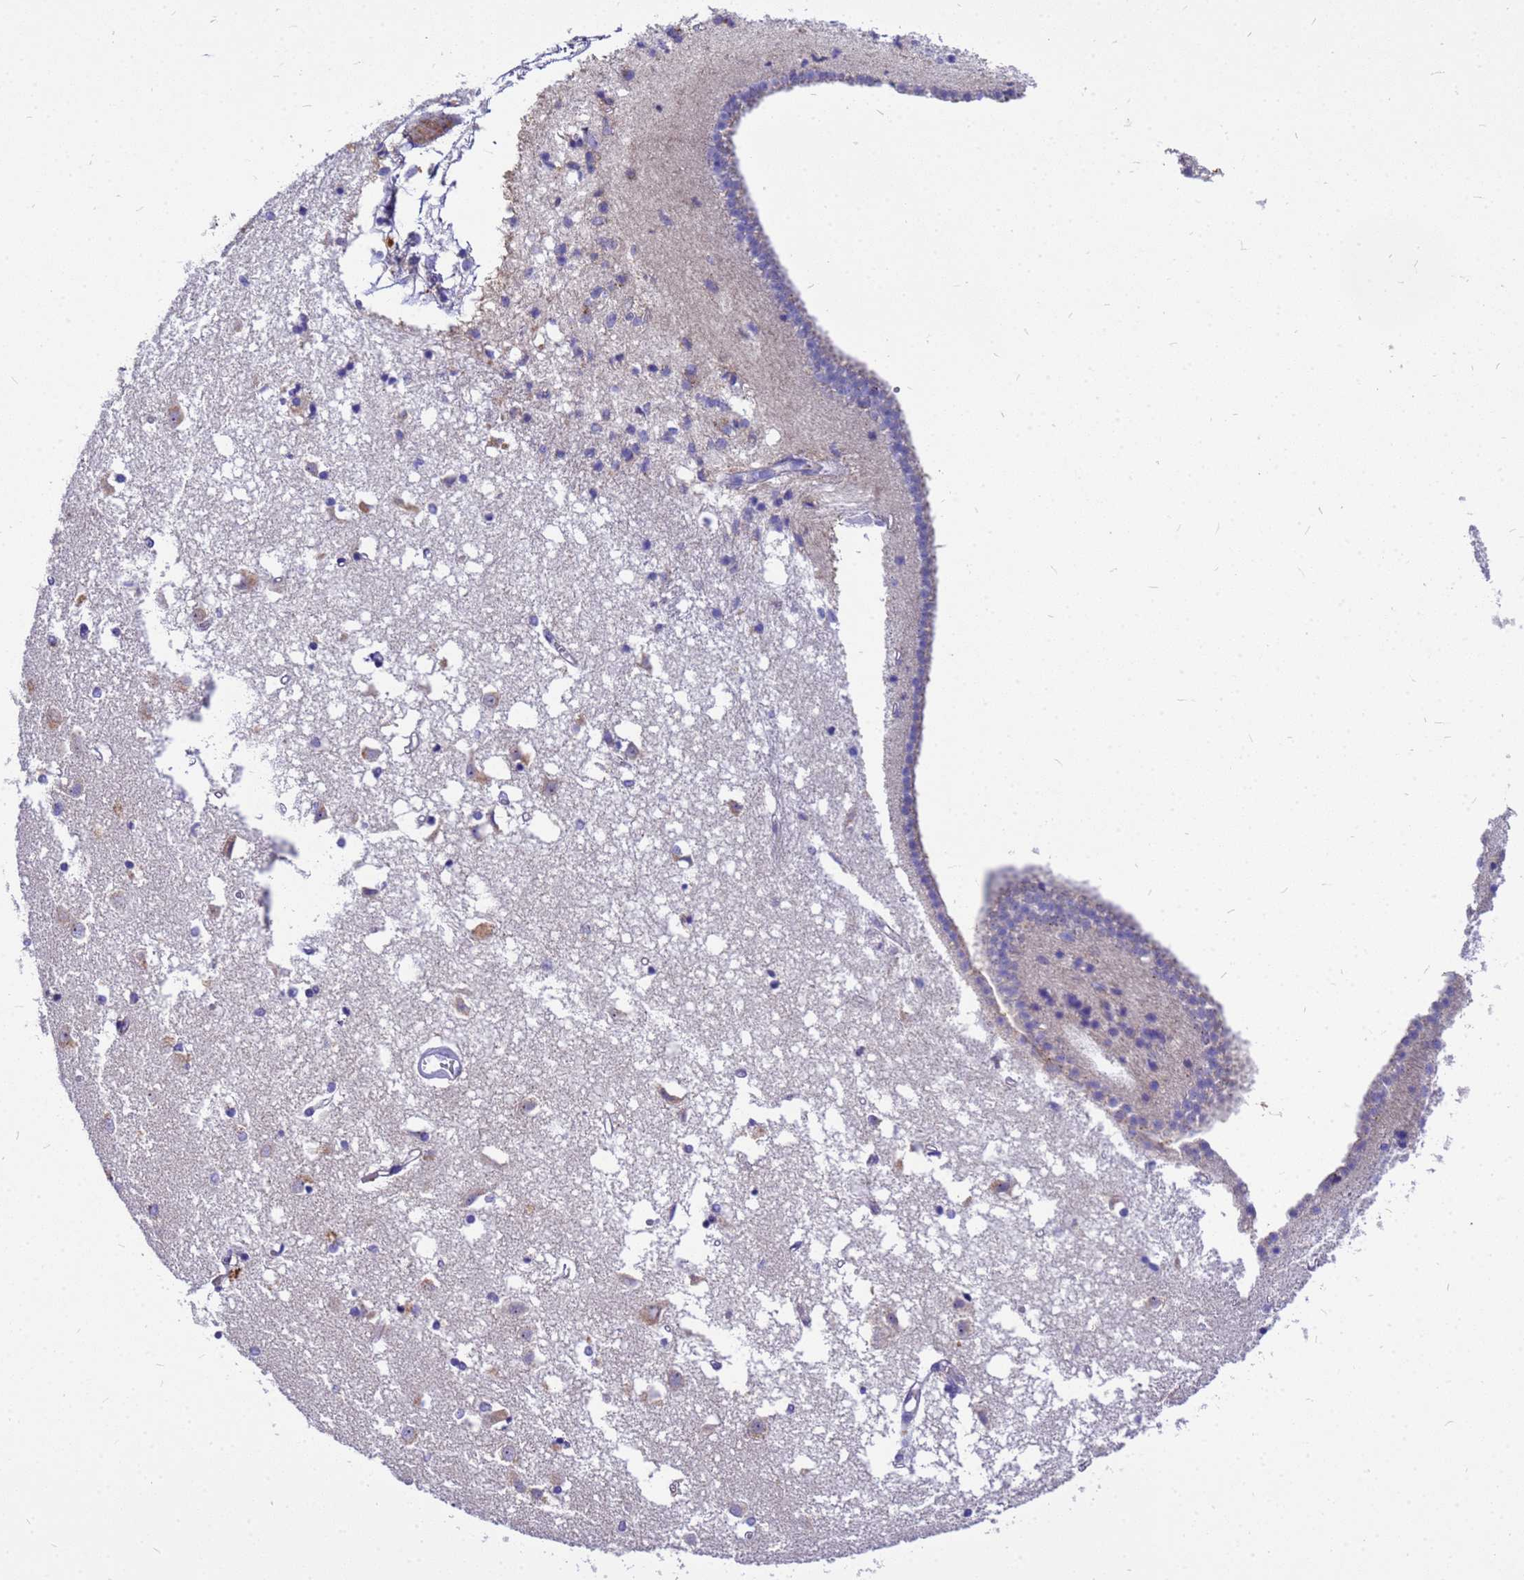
{"staining": {"intensity": "negative", "quantity": "none", "location": "none"}, "tissue": "caudate", "cell_type": "Glial cells", "image_type": "normal", "snomed": [{"axis": "morphology", "description": "Normal tissue, NOS"}, {"axis": "topography", "description": "Lateral ventricle wall"}], "caption": "This is an IHC photomicrograph of benign caudate. There is no staining in glial cells.", "gene": "POP7", "patient": {"sex": "male", "age": 45}}